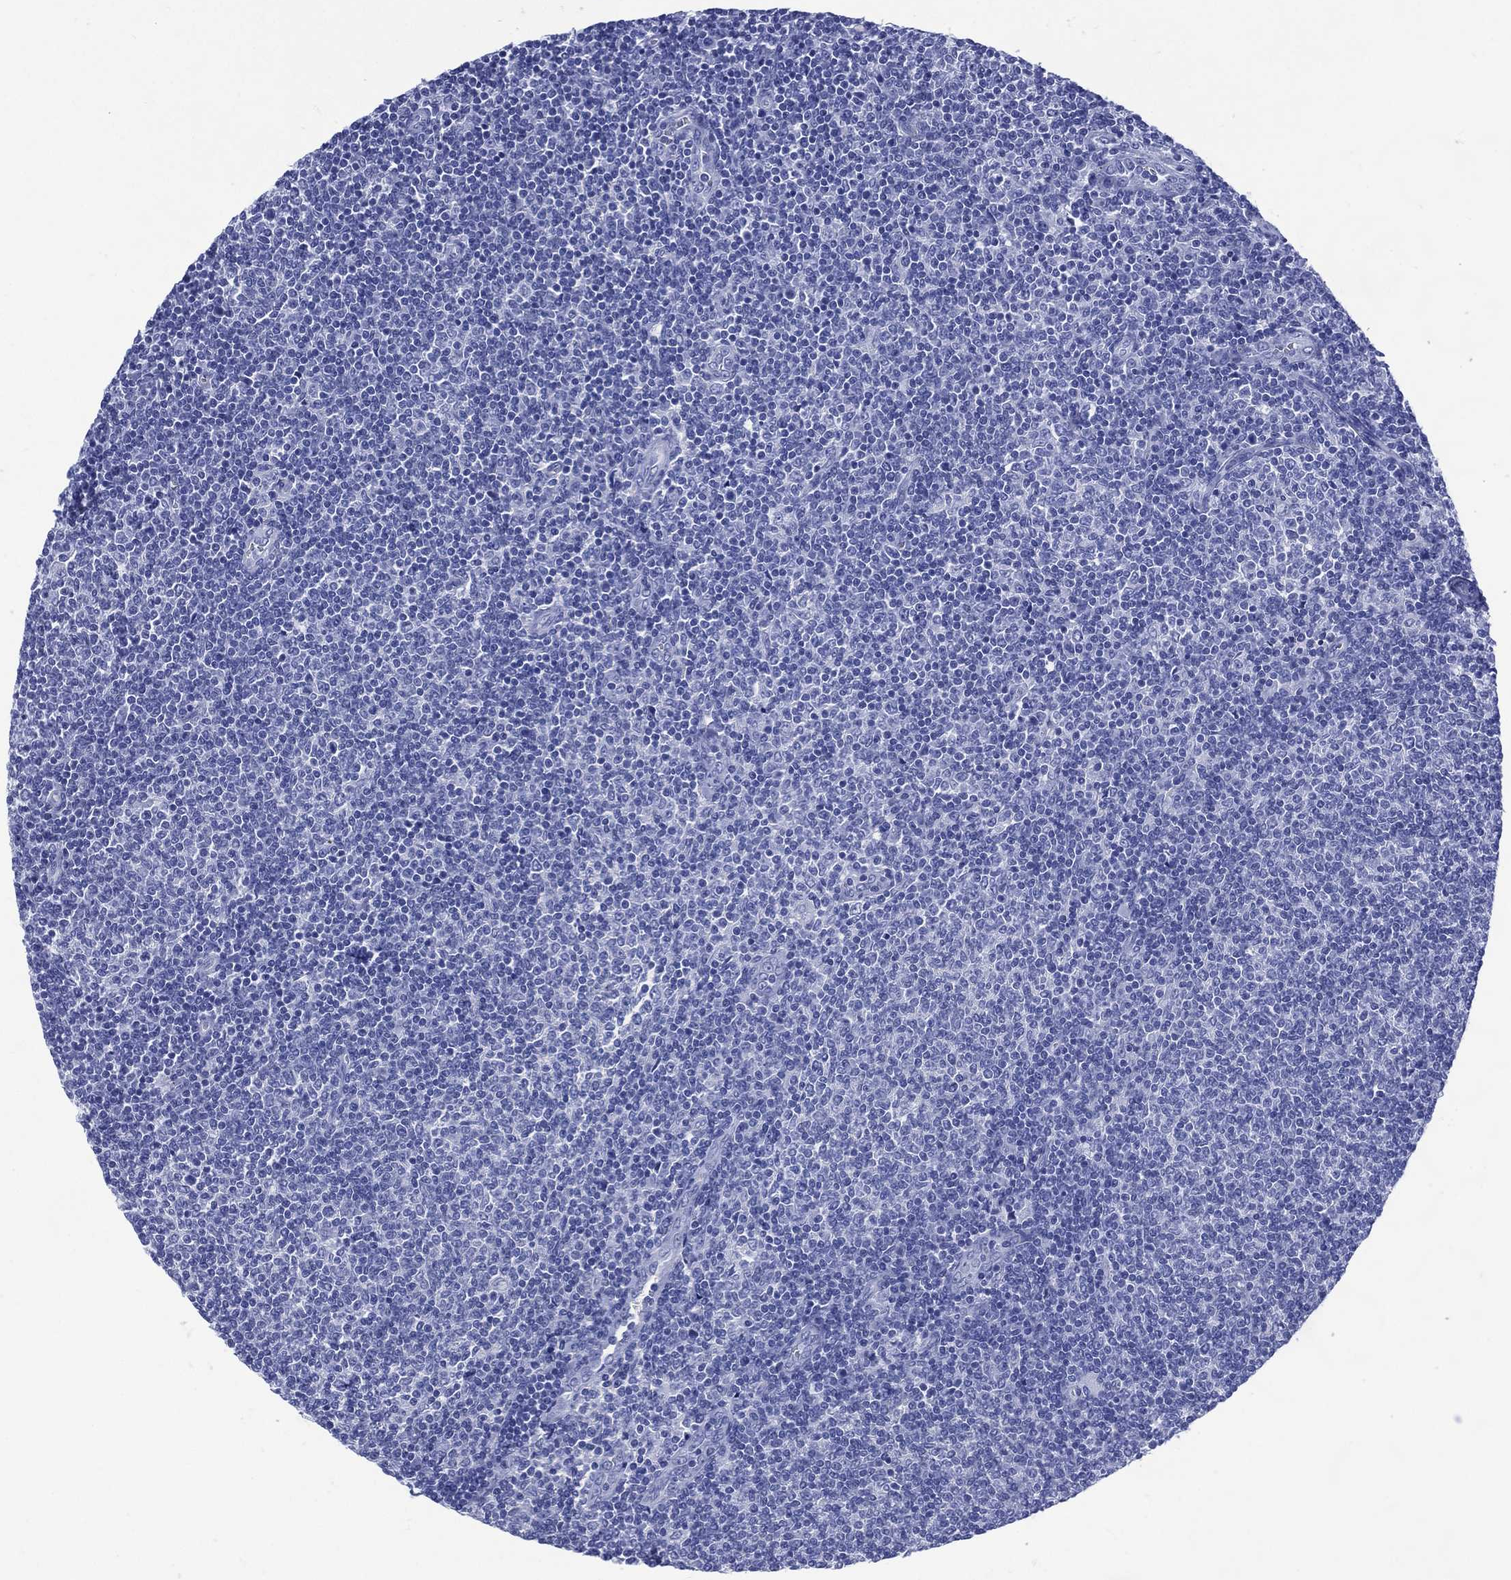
{"staining": {"intensity": "negative", "quantity": "none", "location": "none"}, "tissue": "lymphoma", "cell_type": "Tumor cells", "image_type": "cancer", "snomed": [{"axis": "morphology", "description": "Malignant lymphoma, non-Hodgkin's type, Low grade"}, {"axis": "topography", "description": "Lymph node"}], "caption": "Lymphoma stained for a protein using immunohistochemistry (IHC) reveals no positivity tumor cells.", "gene": "SHCBP1L", "patient": {"sex": "male", "age": 52}}